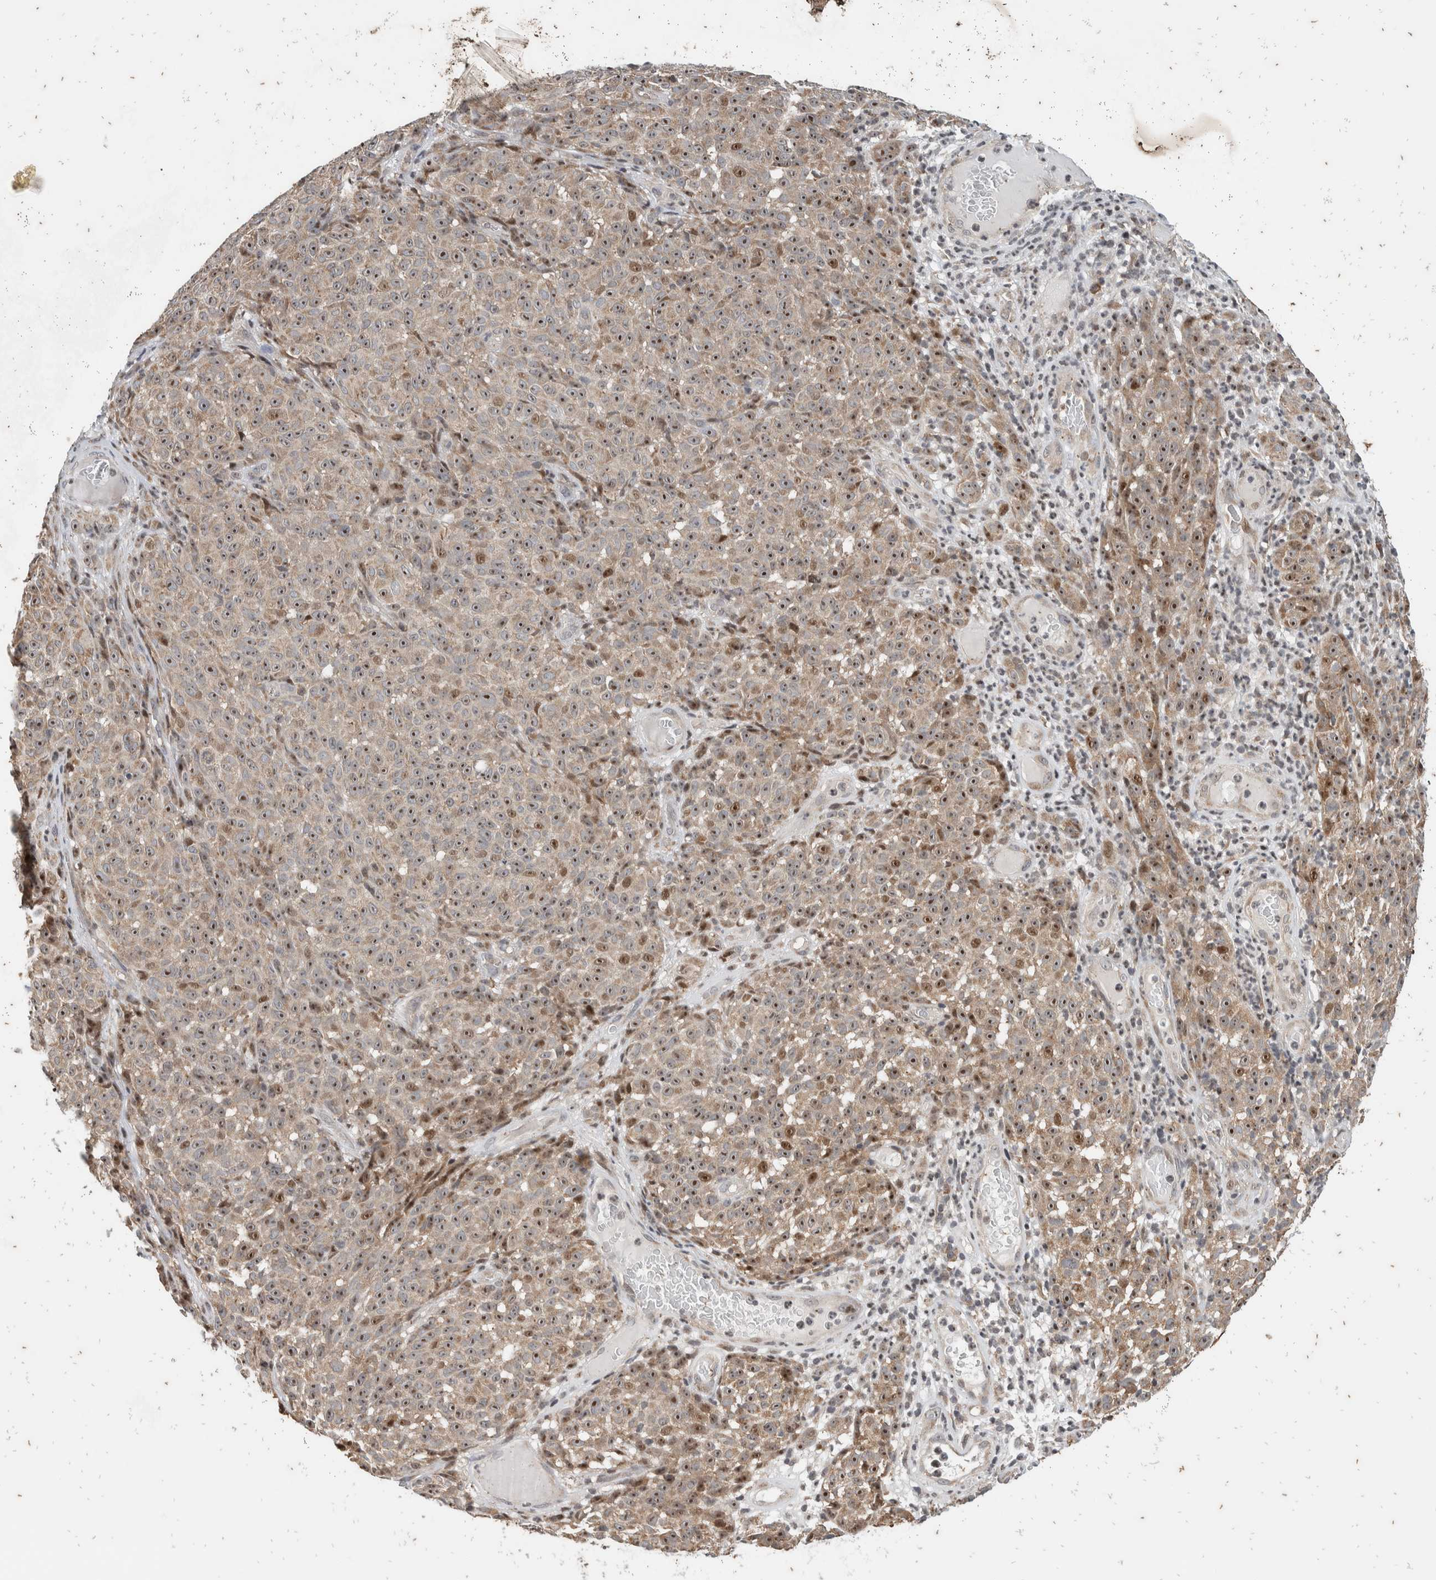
{"staining": {"intensity": "moderate", "quantity": ">75%", "location": "nuclear"}, "tissue": "melanoma", "cell_type": "Tumor cells", "image_type": "cancer", "snomed": [{"axis": "morphology", "description": "Malignant melanoma, NOS"}, {"axis": "topography", "description": "Skin"}], "caption": "Malignant melanoma tissue reveals moderate nuclear positivity in approximately >75% of tumor cells", "gene": "ATXN7L1", "patient": {"sex": "female", "age": 82}}